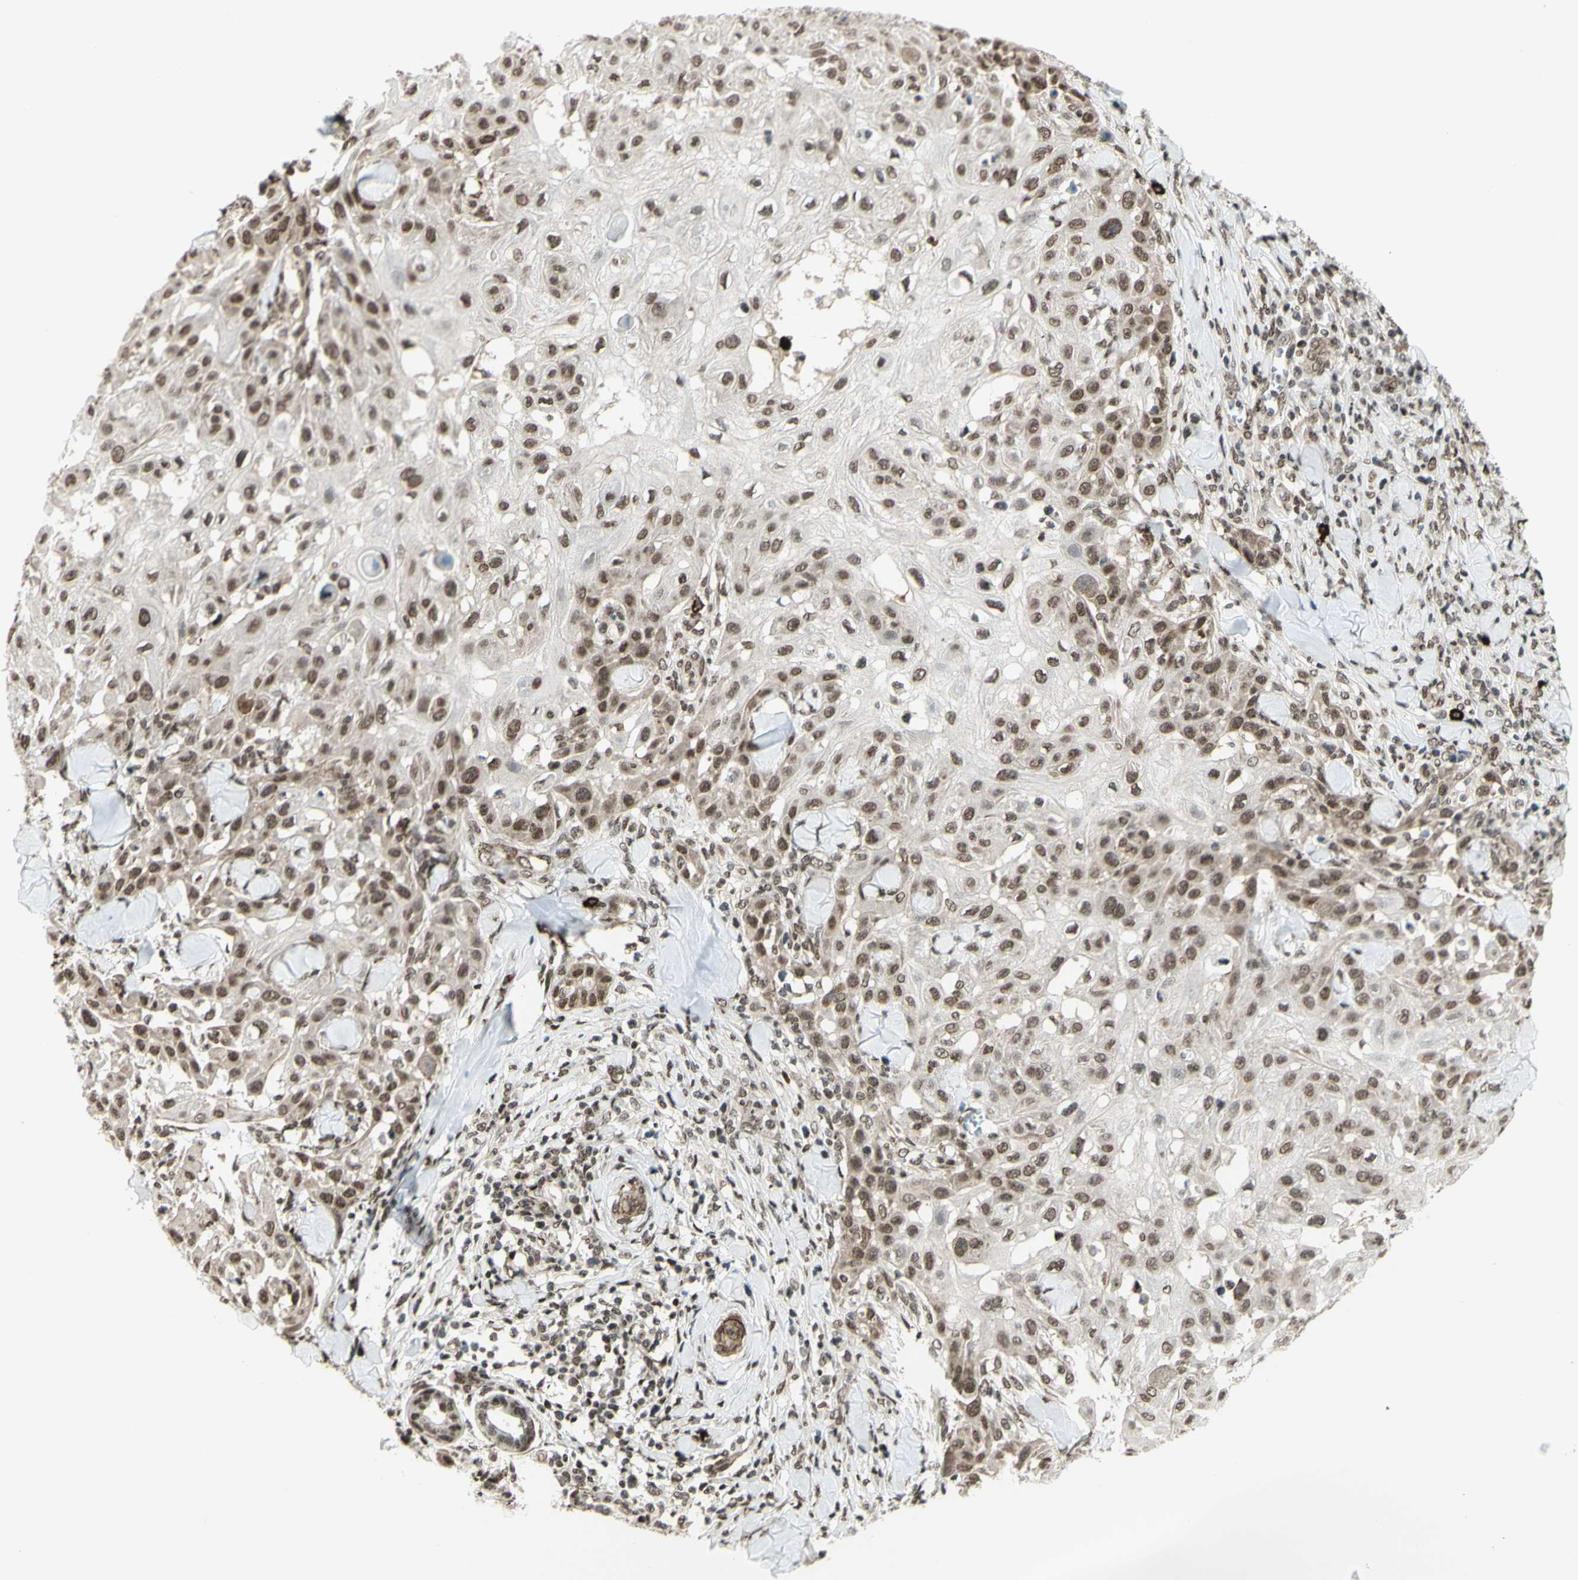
{"staining": {"intensity": "moderate", "quantity": ">75%", "location": "nuclear"}, "tissue": "skin cancer", "cell_type": "Tumor cells", "image_type": "cancer", "snomed": [{"axis": "morphology", "description": "Squamous cell carcinoma, NOS"}, {"axis": "topography", "description": "Skin"}], "caption": "The image exhibits immunohistochemical staining of skin cancer (squamous cell carcinoma). There is moderate nuclear positivity is appreciated in about >75% of tumor cells.", "gene": "ZMYM6", "patient": {"sex": "male", "age": 24}}